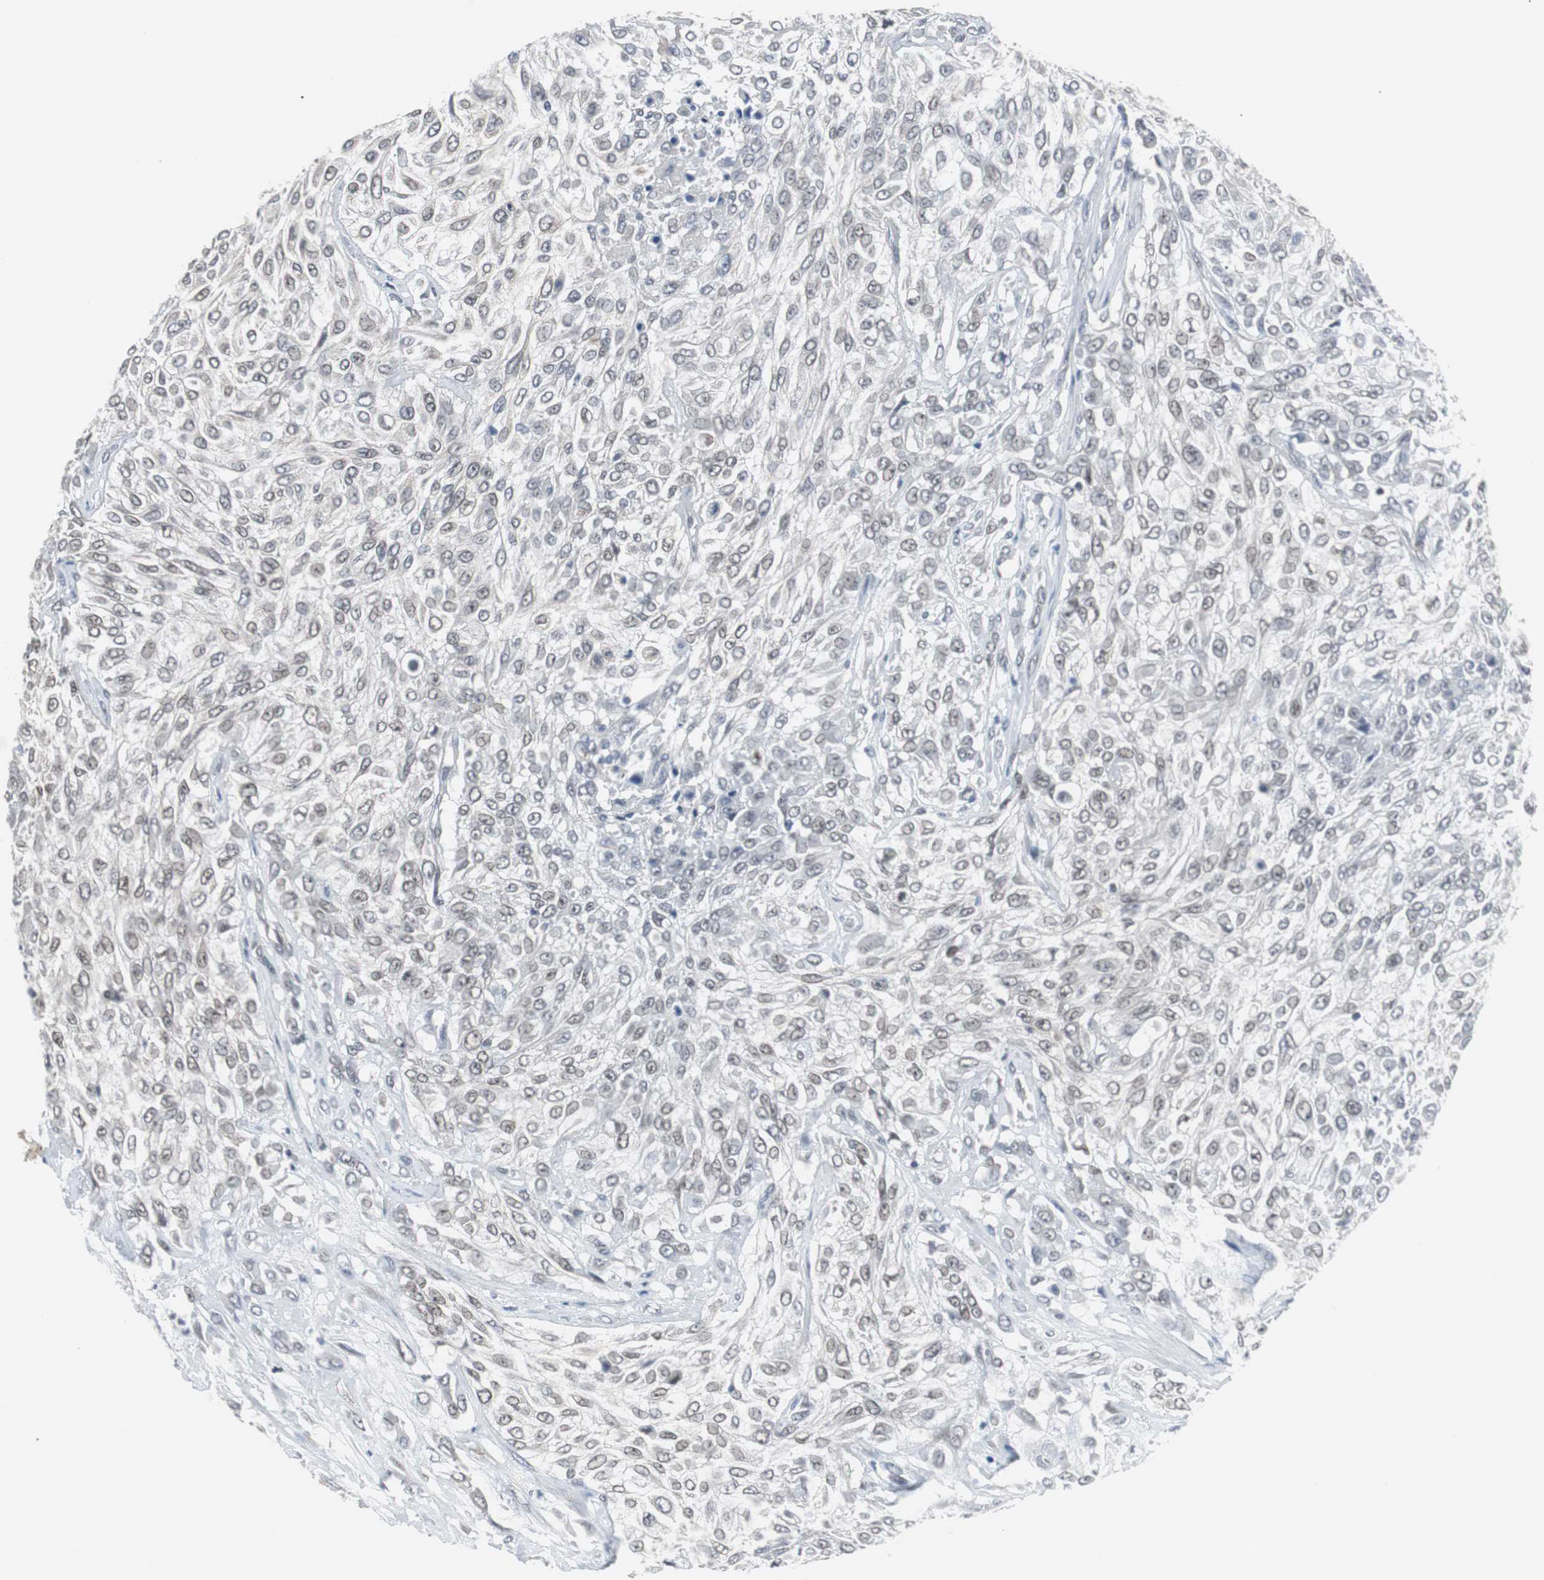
{"staining": {"intensity": "negative", "quantity": "none", "location": "none"}, "tissue": "urothelial cancer", "cell_type": "Tumor cells", "image_type": "cancer", "snomed": [{"axis": "morphology", "description": "Urothelial carcinoma, High grade"}, {"axis": "topography", "description": "Urinary bladder"}], "caption": "The micrograph displays no significant expression in tumor cells of urothelial cancer. The staining was performed using DAB to visualize the protein expression in brown, while the nuclei were stained in blue with hematoxylin (Magnification: 20x).", "gene": "ZHX2", "patient": {"sex": "male", "age": 57}}